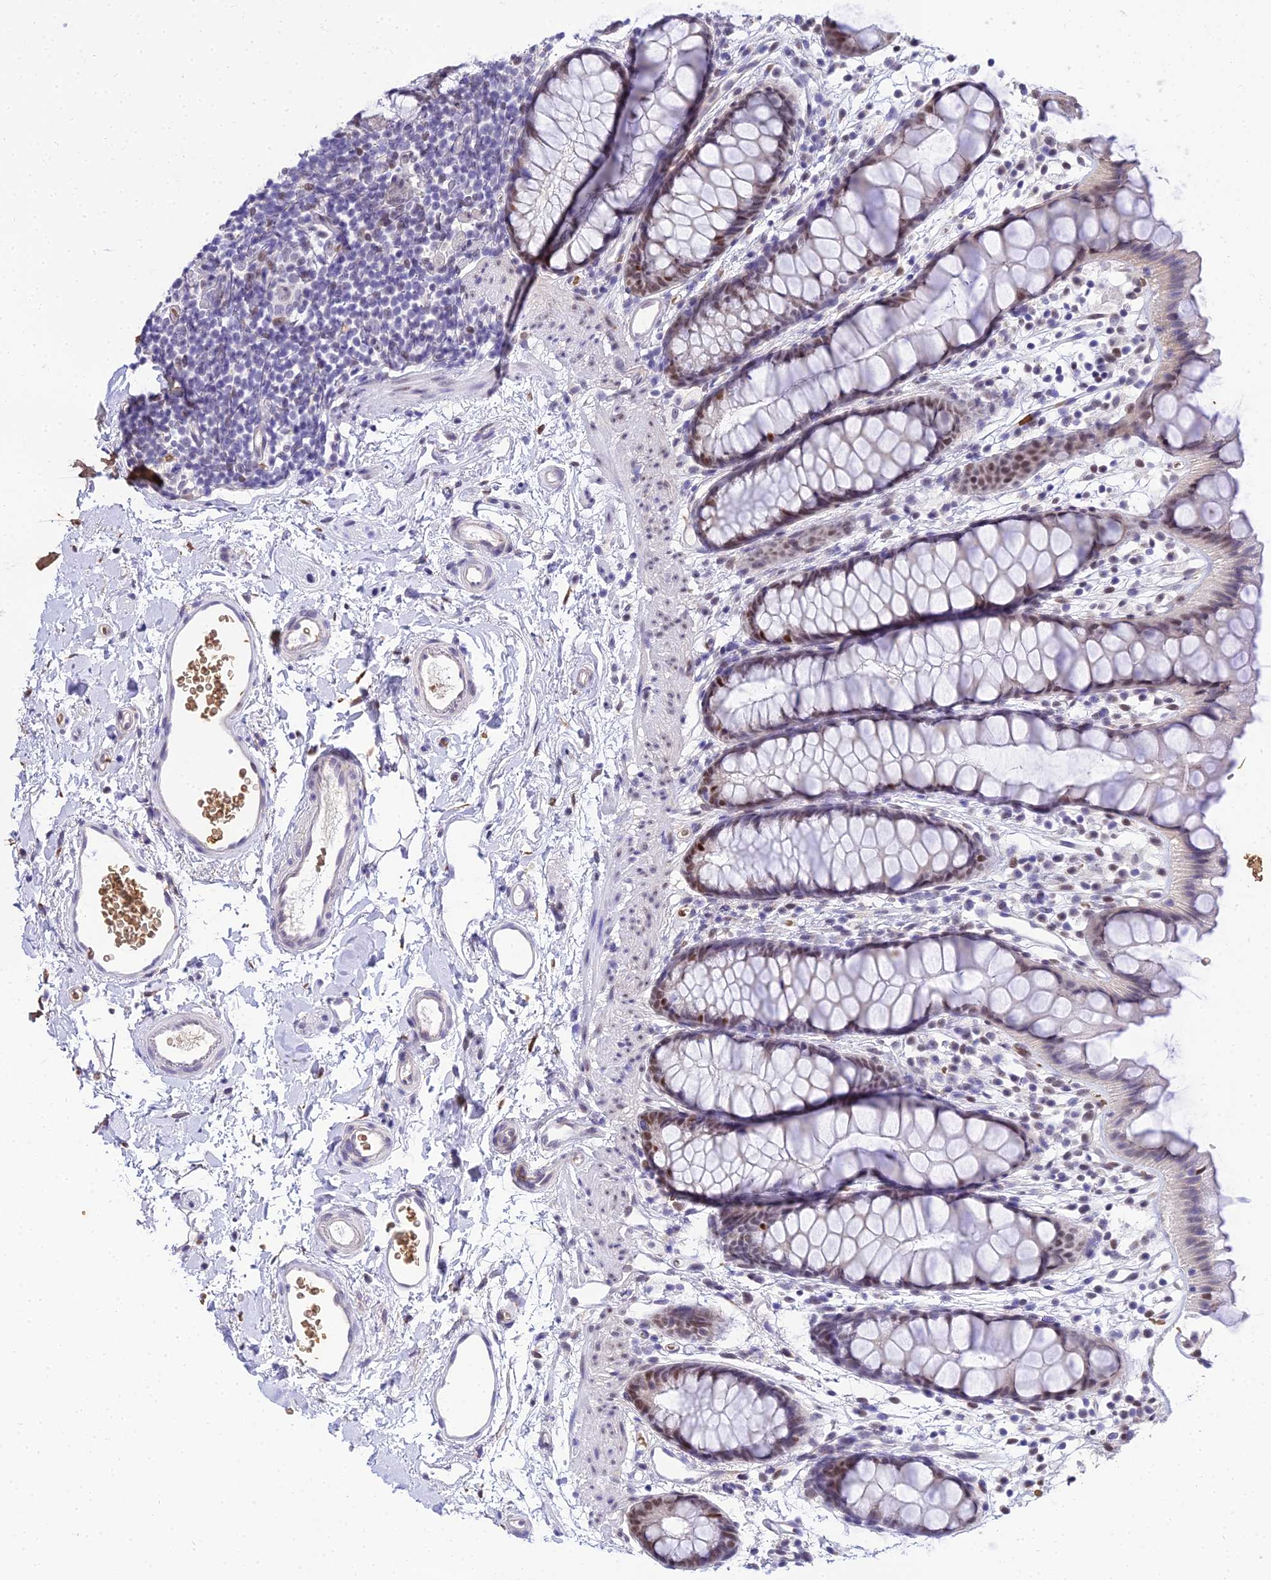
{"staining": {"intensity": "weak", "quantity": "25%-75%", "location": "nuclear"}, "tissue": "rectum", "cell_type": "Glandular cells", "image_type": "normal", "snomed": [{"axis": "morphology", "description": "Normal tissue, NOS"}, {"axis": "topography", "description": "Rectum"}], "caption": "Glandular cells display low levels of weak nuclear expression in about 25%-75% of cells in normal rectum. (brown staining indicates protein expression, while blue staining denotes nuclei).", "gene": "BCL9", "patient": {"sex": "female", "age": 65}}